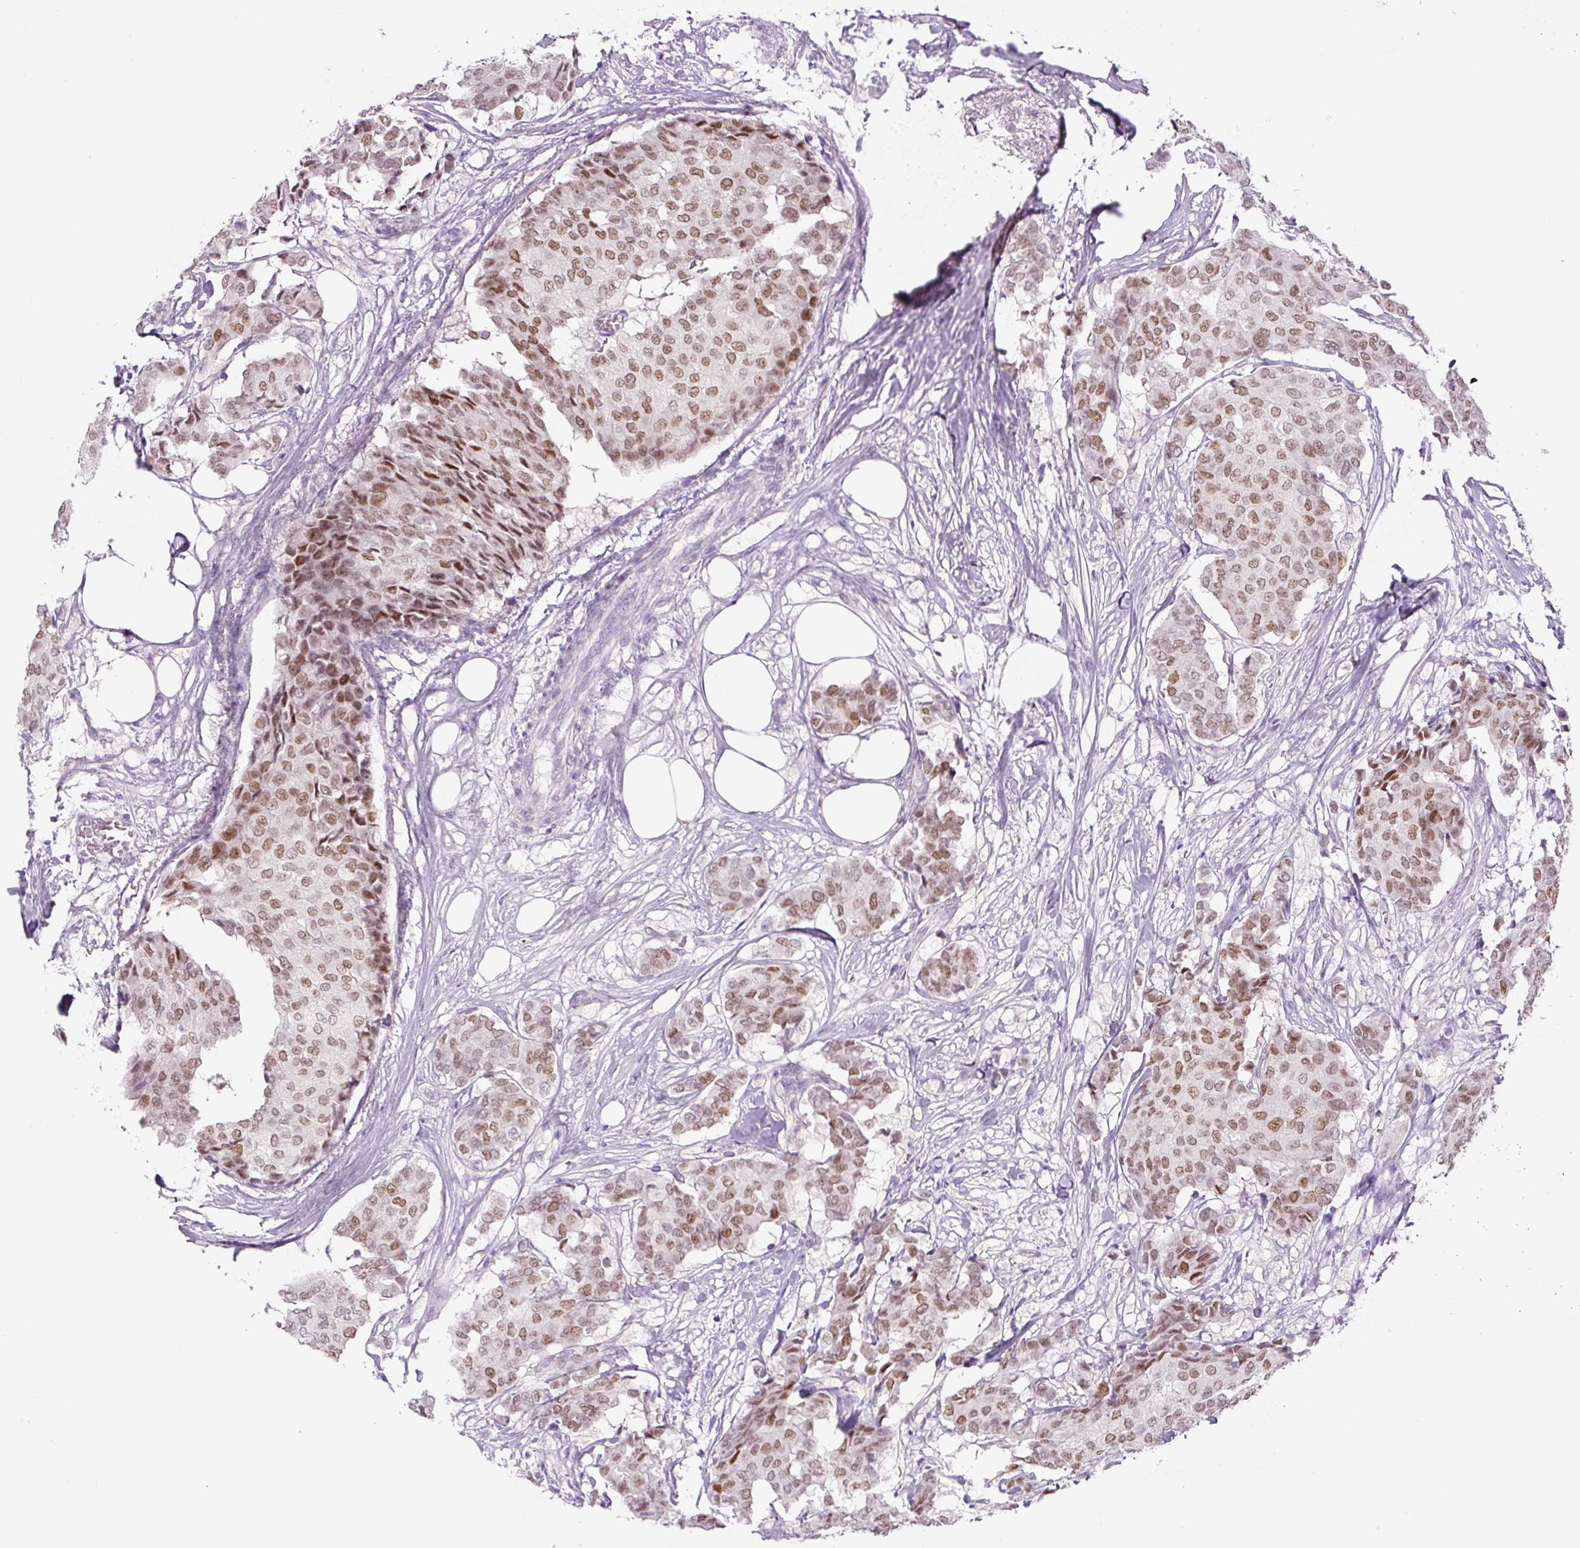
{"staining": {"intensity": "moderate", "quantity": ">75%", "location": "nuclear"}, "tissue": "breast cancer", "cell_type": "Tumor cells", "image_type": "cancer", "snomed": [{"axis": "morphology", "description": "Duct carcinoma"}, {"axis": "topography", "description": "Breast"}], "caption": "Protein staining by immunohistochemistry (IHC) displays moderate nuclear staining in approximately >75% of tumor cells in invasive ductal carcinoma (breast).", "gene": "SIX1", "patient": {"sex": "female", "age": 75}}